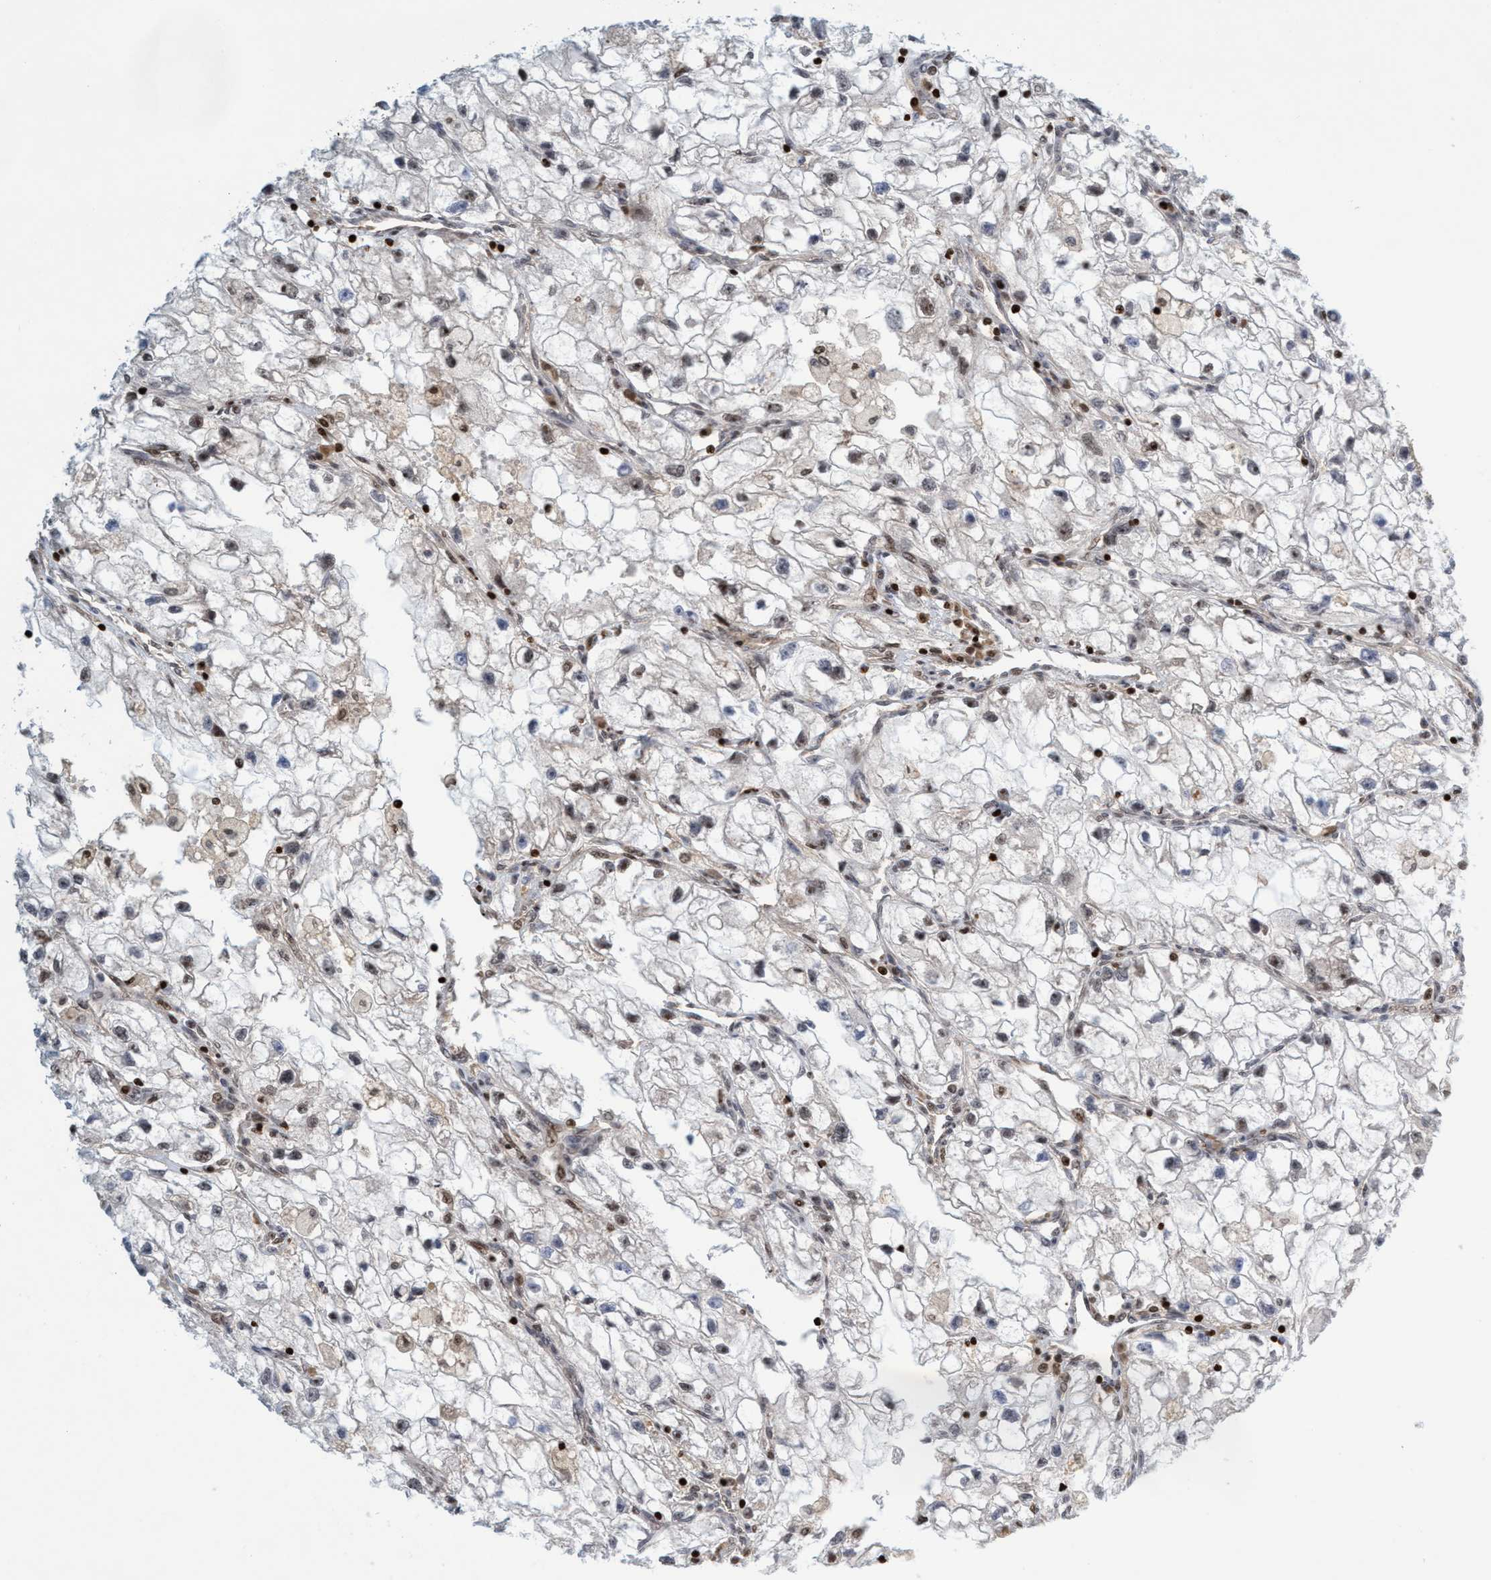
{"staining": {"intensity": "weak", "quantity": "<25%", "location": "nuclear"}, "tissue": "renal cancer", "cell_type": "Tumor cells", "image_type": "cancer", "snomed": [{"axis": "morphology", "description": "Adenocarcinoma, NOS"}, {"axis": "topography", "description": "Kidney"}], "caption": "Tumor cells show no significant positivity in renal cancer (adenocarcinoma).", "gene": "SMCR8", "patient": {"sex": "female", "age": 70}}